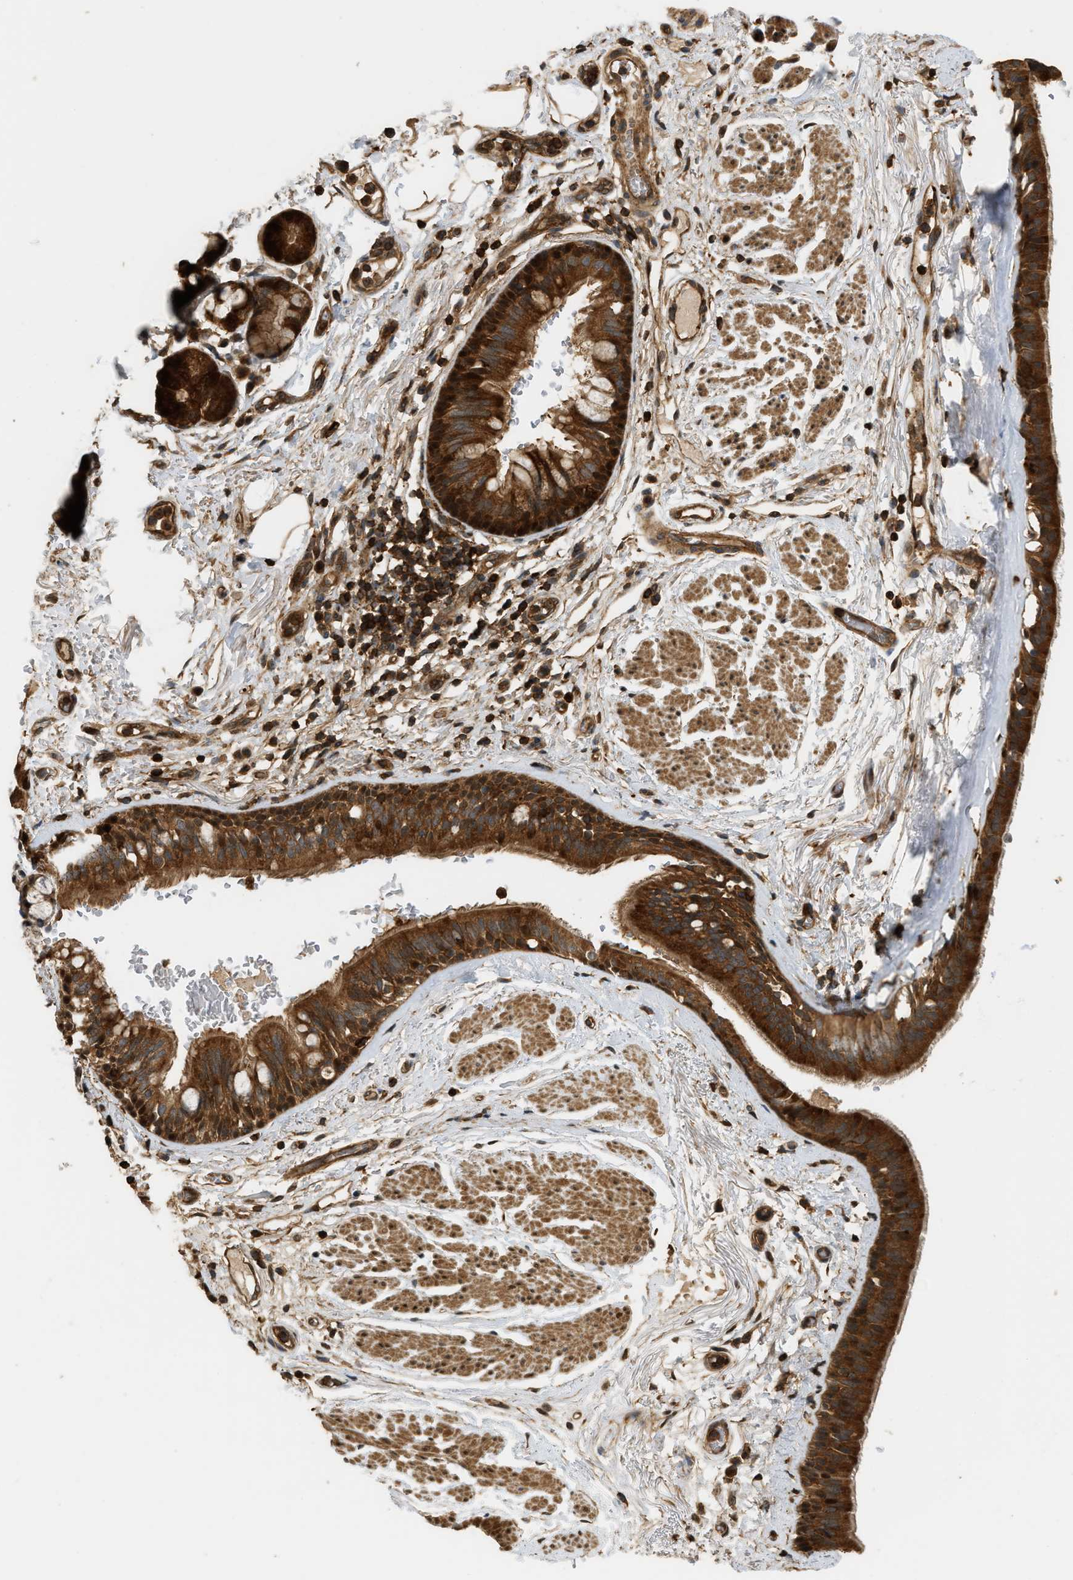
{"staining": {"intensity": "strong", "quantity": ">75%", "location": "cytoplasmic/membranous"}, "tissue": "bronchus", "cell_type": "Respiratory epithelial cells", "image_type": "normal", "snomed": [{"axis": "morphology", "description": "Normal tissue, NOS"}, {"axis": "topography", "description": "Cartilage tissue"}], "caption": "About >75% of respiratory epithelial cells in unremarkable human bronchus reveal strong cytoplasmic/membranous protein staining as visualized by brown immunohistochemical staining.", "gene": "ENSG00000282218", "patient": {"sex": "female", "age": 63}}